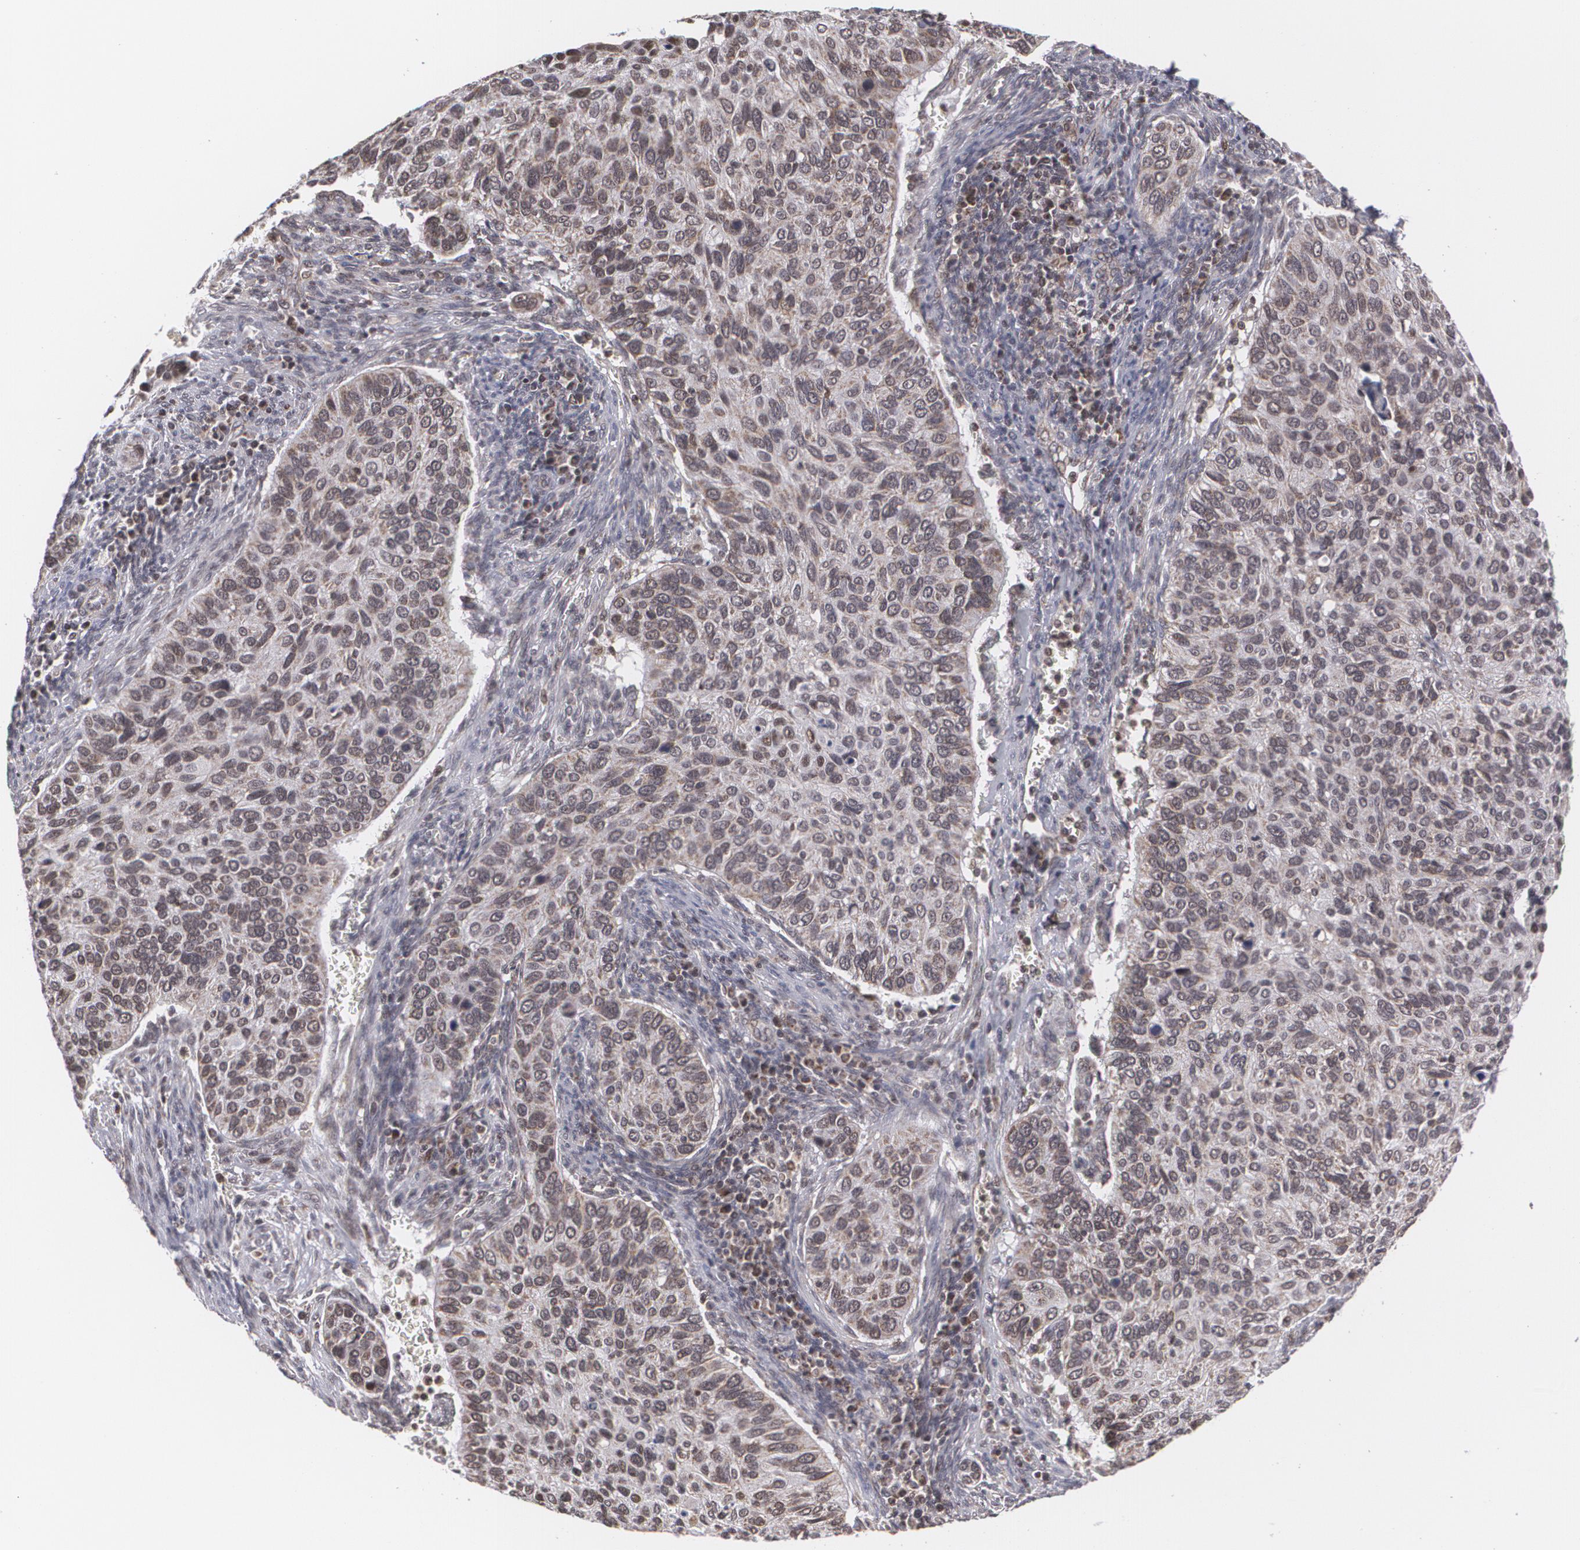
{"staining": {"intensity": "weak", "quantity": "<25%", "location": "cytoplasmic/membranous"}, "tissue": "cervical cancer", "cell_type": "Tumor cells", "image_type": "cancer", "snomed": [{"axis": "morphology", "description": "Adenocarcinoma, NOS"}, {"axis": "topography", "description": "Cervix"}], "caption": "There is no significant expression in tumor cells of cervical cancer.", "gene": "MXD1", "patient": {"sex": "female", "age": 29}}